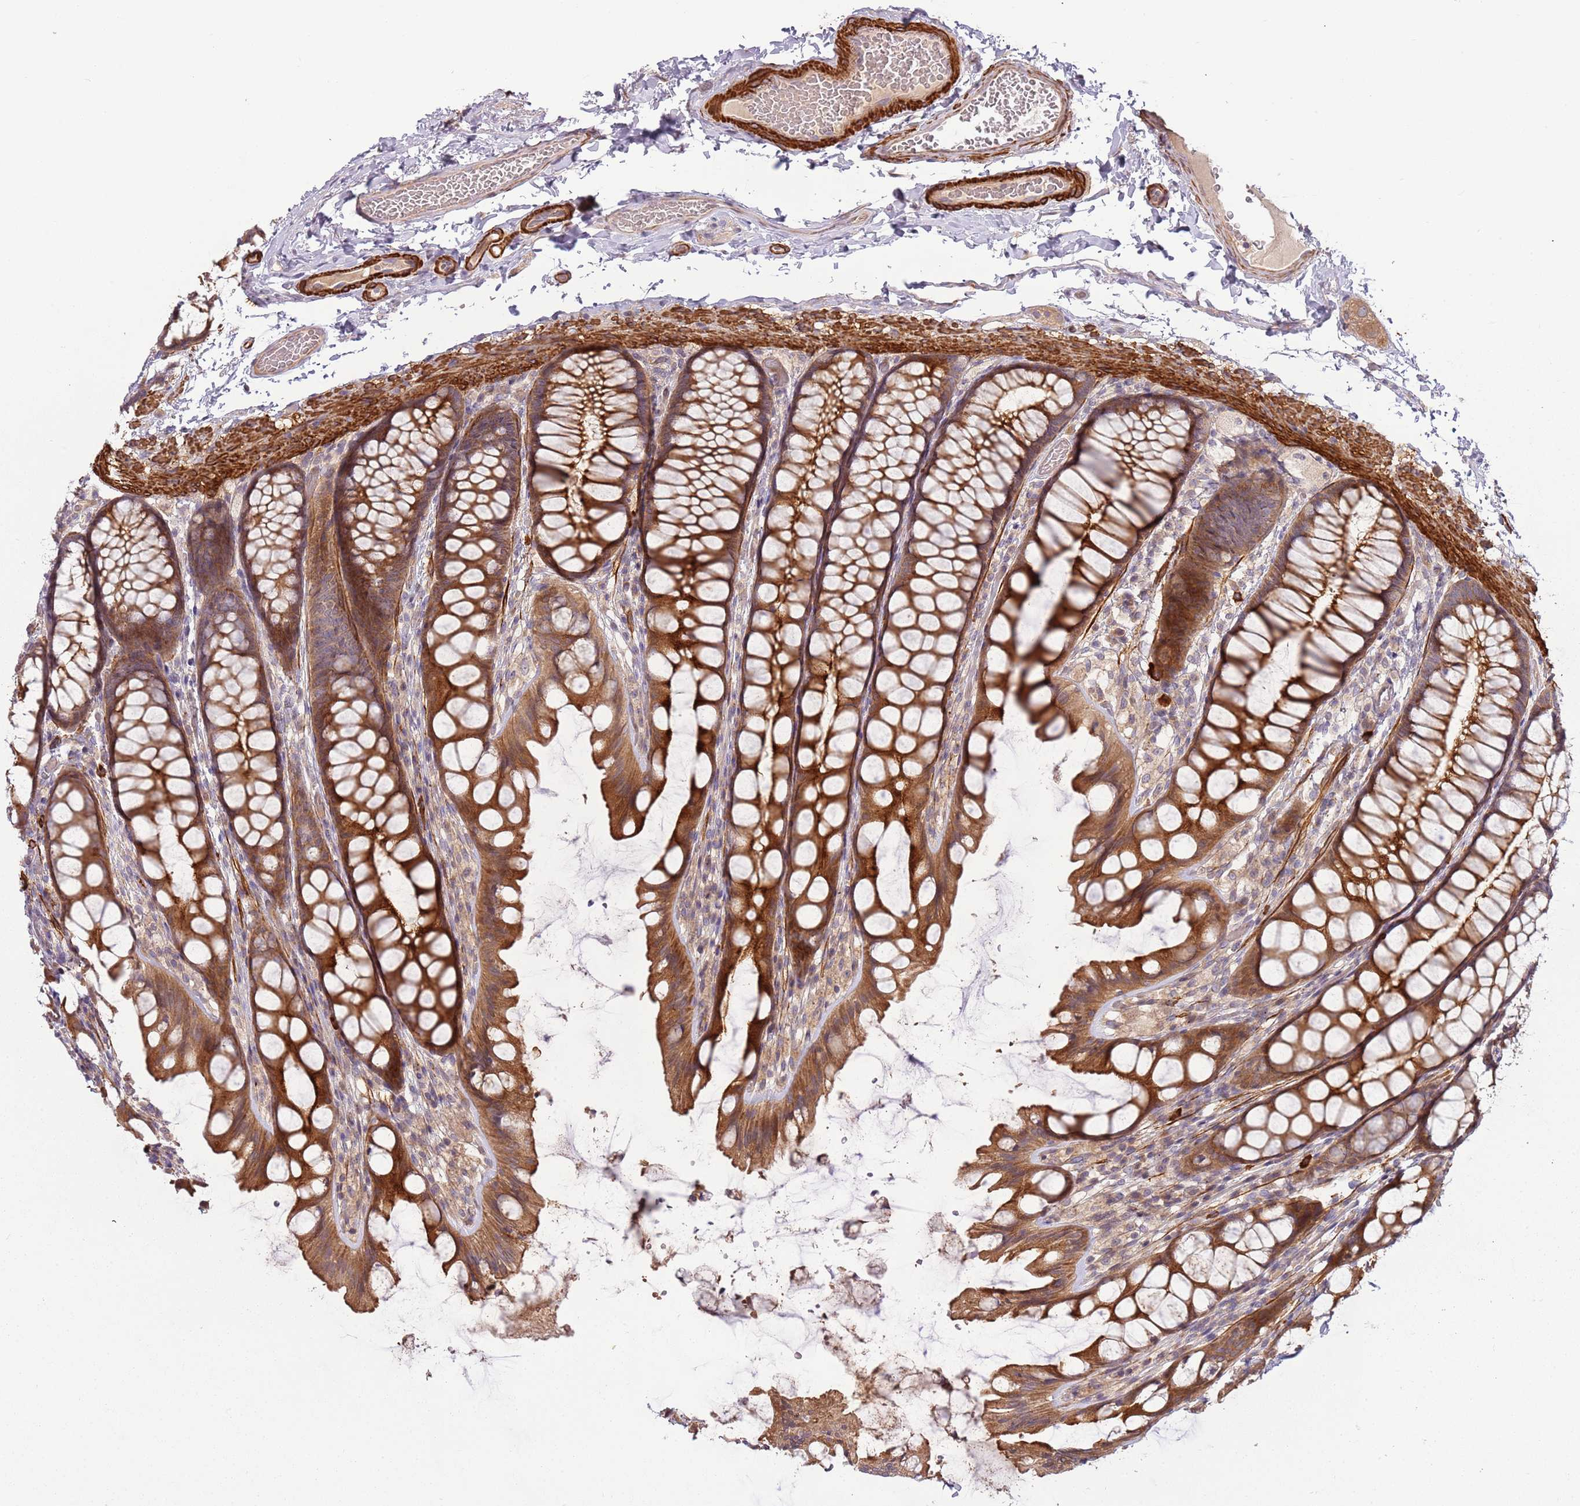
{"staining": {"intensity": "moderate", "quantity": ">75%", "location": "cytoplasmic/membranous"}, "tissue": "colon", "cell_type": "Endothelial cells", "image_type": "normal", "snomed": [{"axis": "morphology", "description": "Normal tissue, NOS"}, {"axis": "topography", "description": "Colon"}], "caption": "Endothelial cells show medium levels of moderate cytoplasmic/membranous positivity in approximately >75% of cells in normal colon. The staining is performed using DAB (3,3'-diaminobenzidine) brown chromogen to label protein expression. The nuclei are counter-stained blue using hematoxylin.", "gene": "RNF128", "patient": {"sex": "male", "age": 47}}